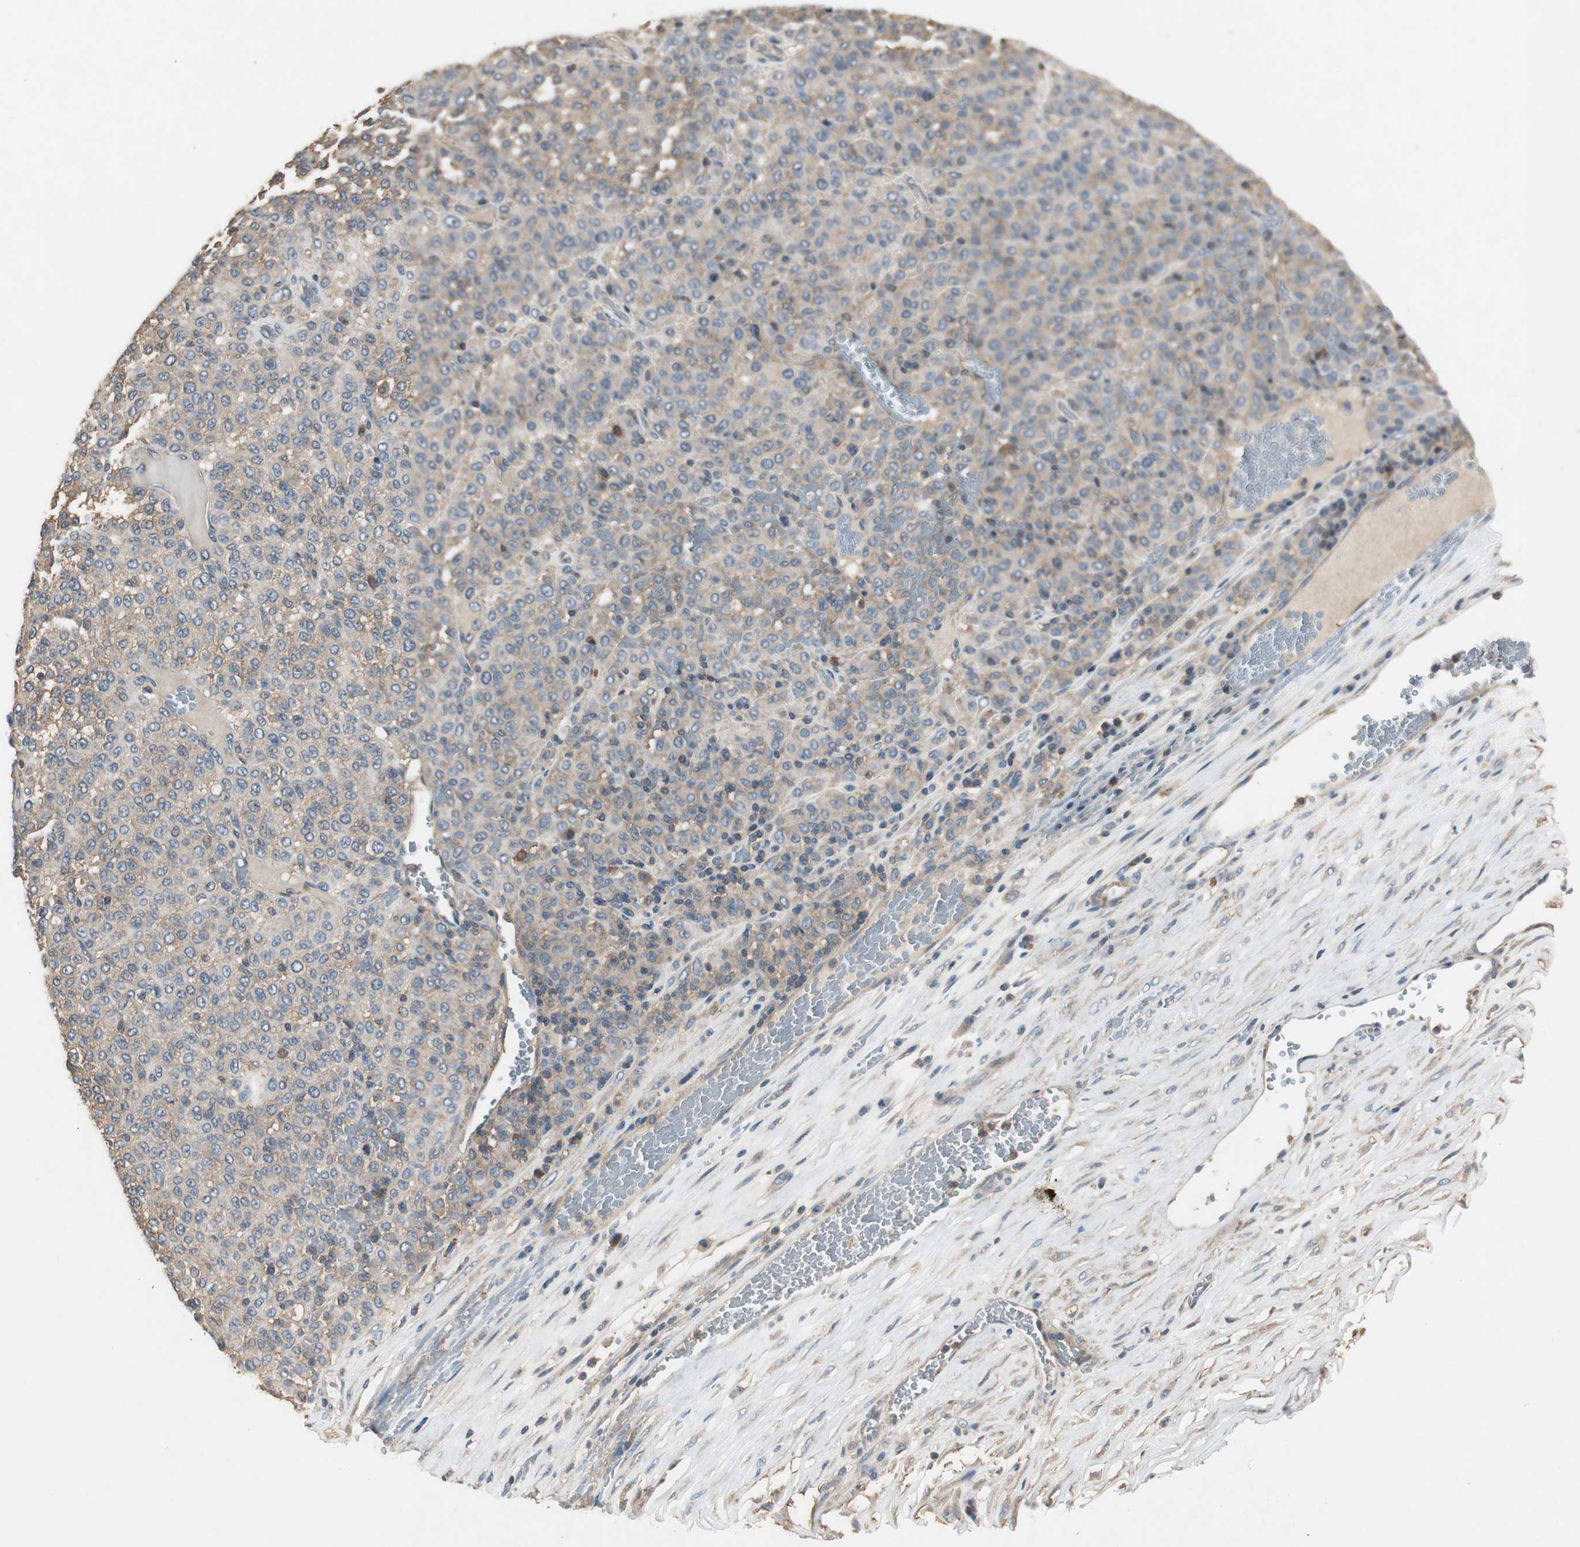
{"staining": {"intensity": "weak", "quantity": "25%-75%", "location": "cytoplasmic/membranous"}, "tissue": "melanoma", "cell_type": "Tumor cells", "image_type": "cancer", "snomed": [{"axis": "morphology", "description": "Malignant melanoma, Metastatic site"}, {"axis": "topography", "description": "Pancreas"}], "caption": "Immunohistochemistry histopathology image of neoplastic tissue: human melanoma stained using immunohistochemistry (IHC) reveals low levels of weak protein expression localized specifically in the cytoplasmic/membranous of tumor cells, appearing as a cytoplasmic/membranous brown color.", "gene": "TNFRSF14", "patient": {"sex": "female", "age": 30}}